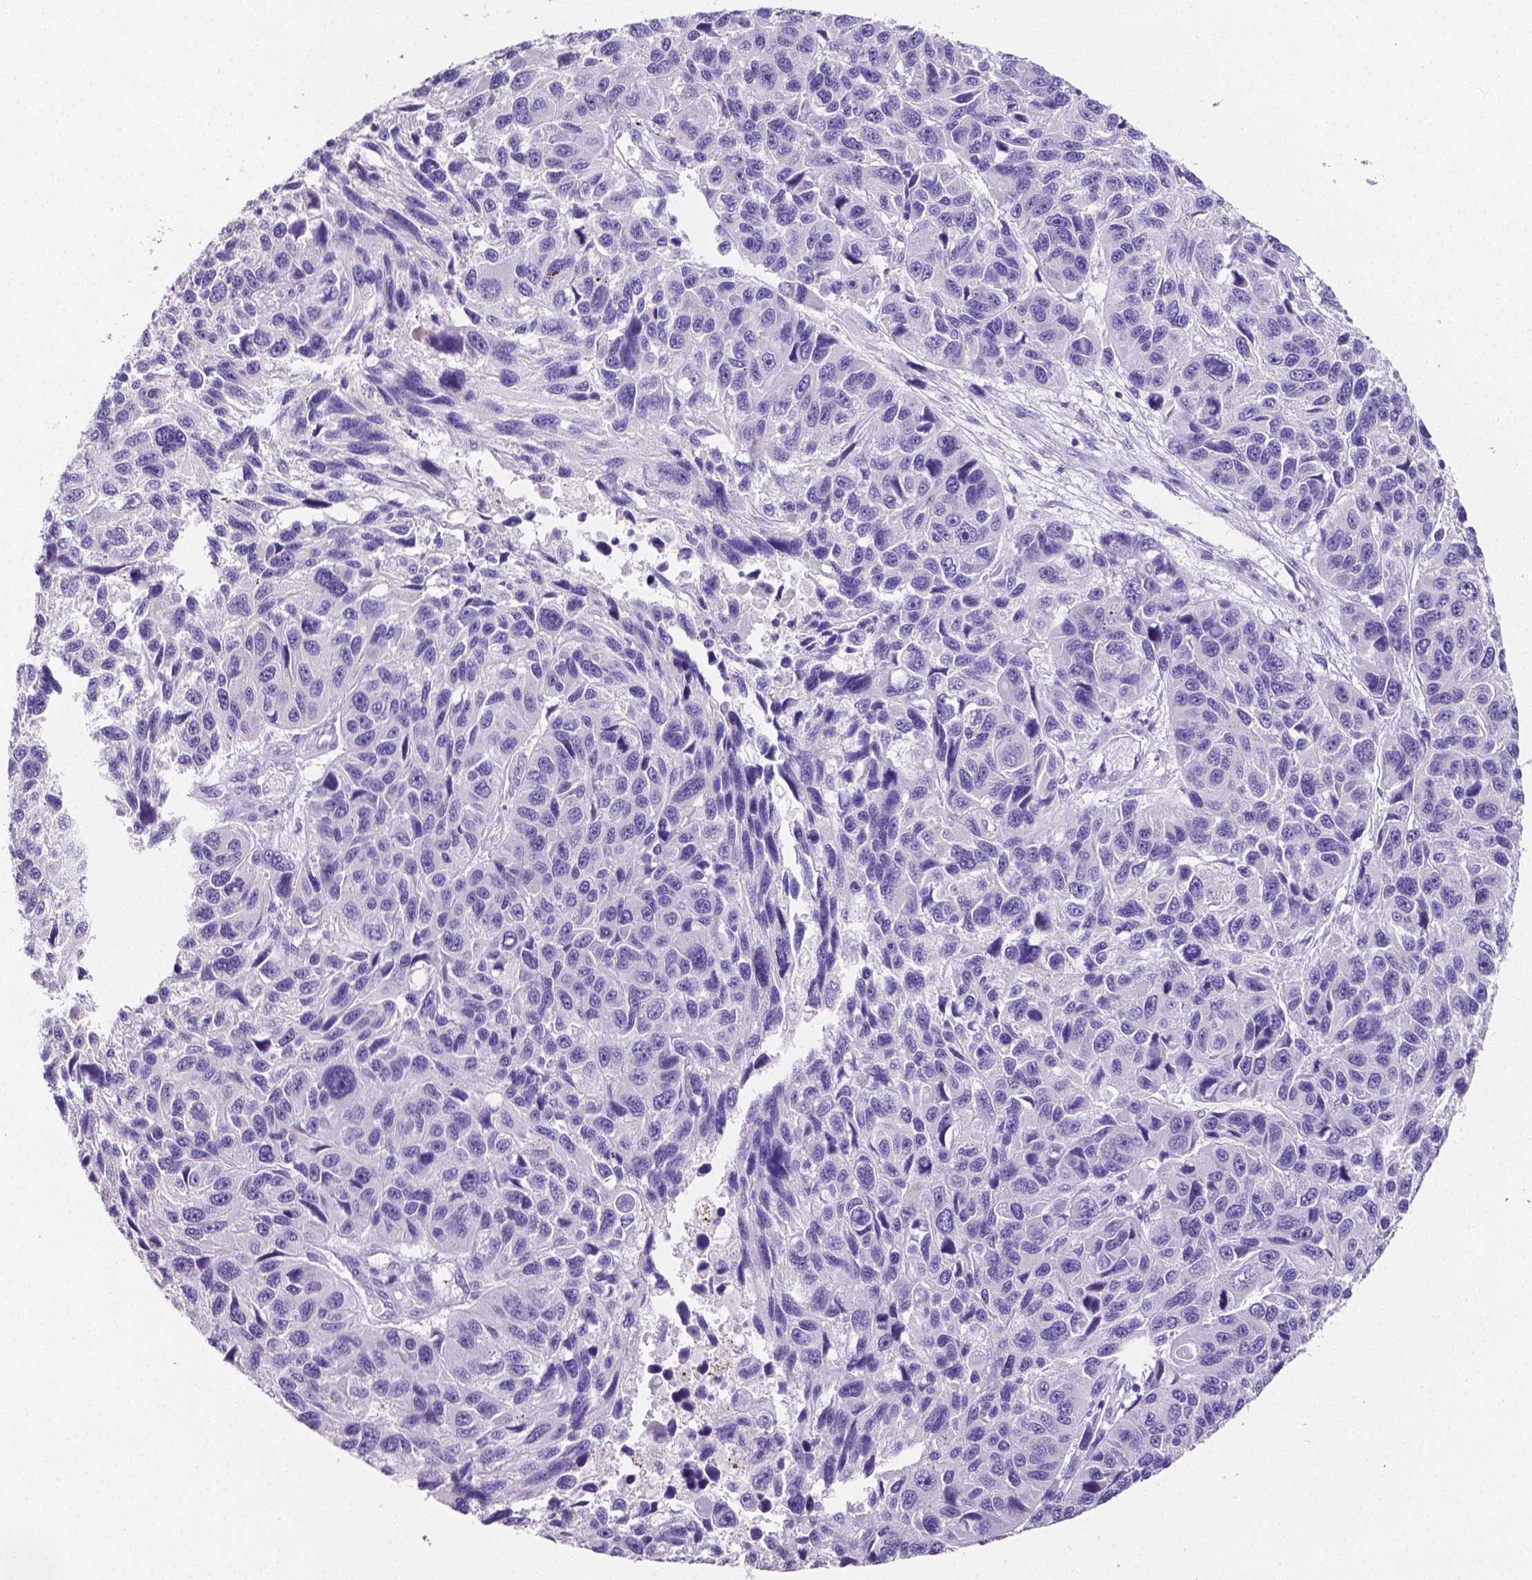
{"staining": {"intensity": "negative", "quantity": "none", "location": "none"}, "tissue": "melanoma", "cell_type": "Tumor cells", "image_type": "cancer", "snomed": [{"axis": "morphology", "description": "Malignant melanoma, NOS"}, {"axis": "topography", "description": "Skin"}], "caption": "A histopathology image of human melanoma is negative for staining in tumor cells.", "gene": "SLC22A2", "patient": {"sex": "male", "age": 53}}